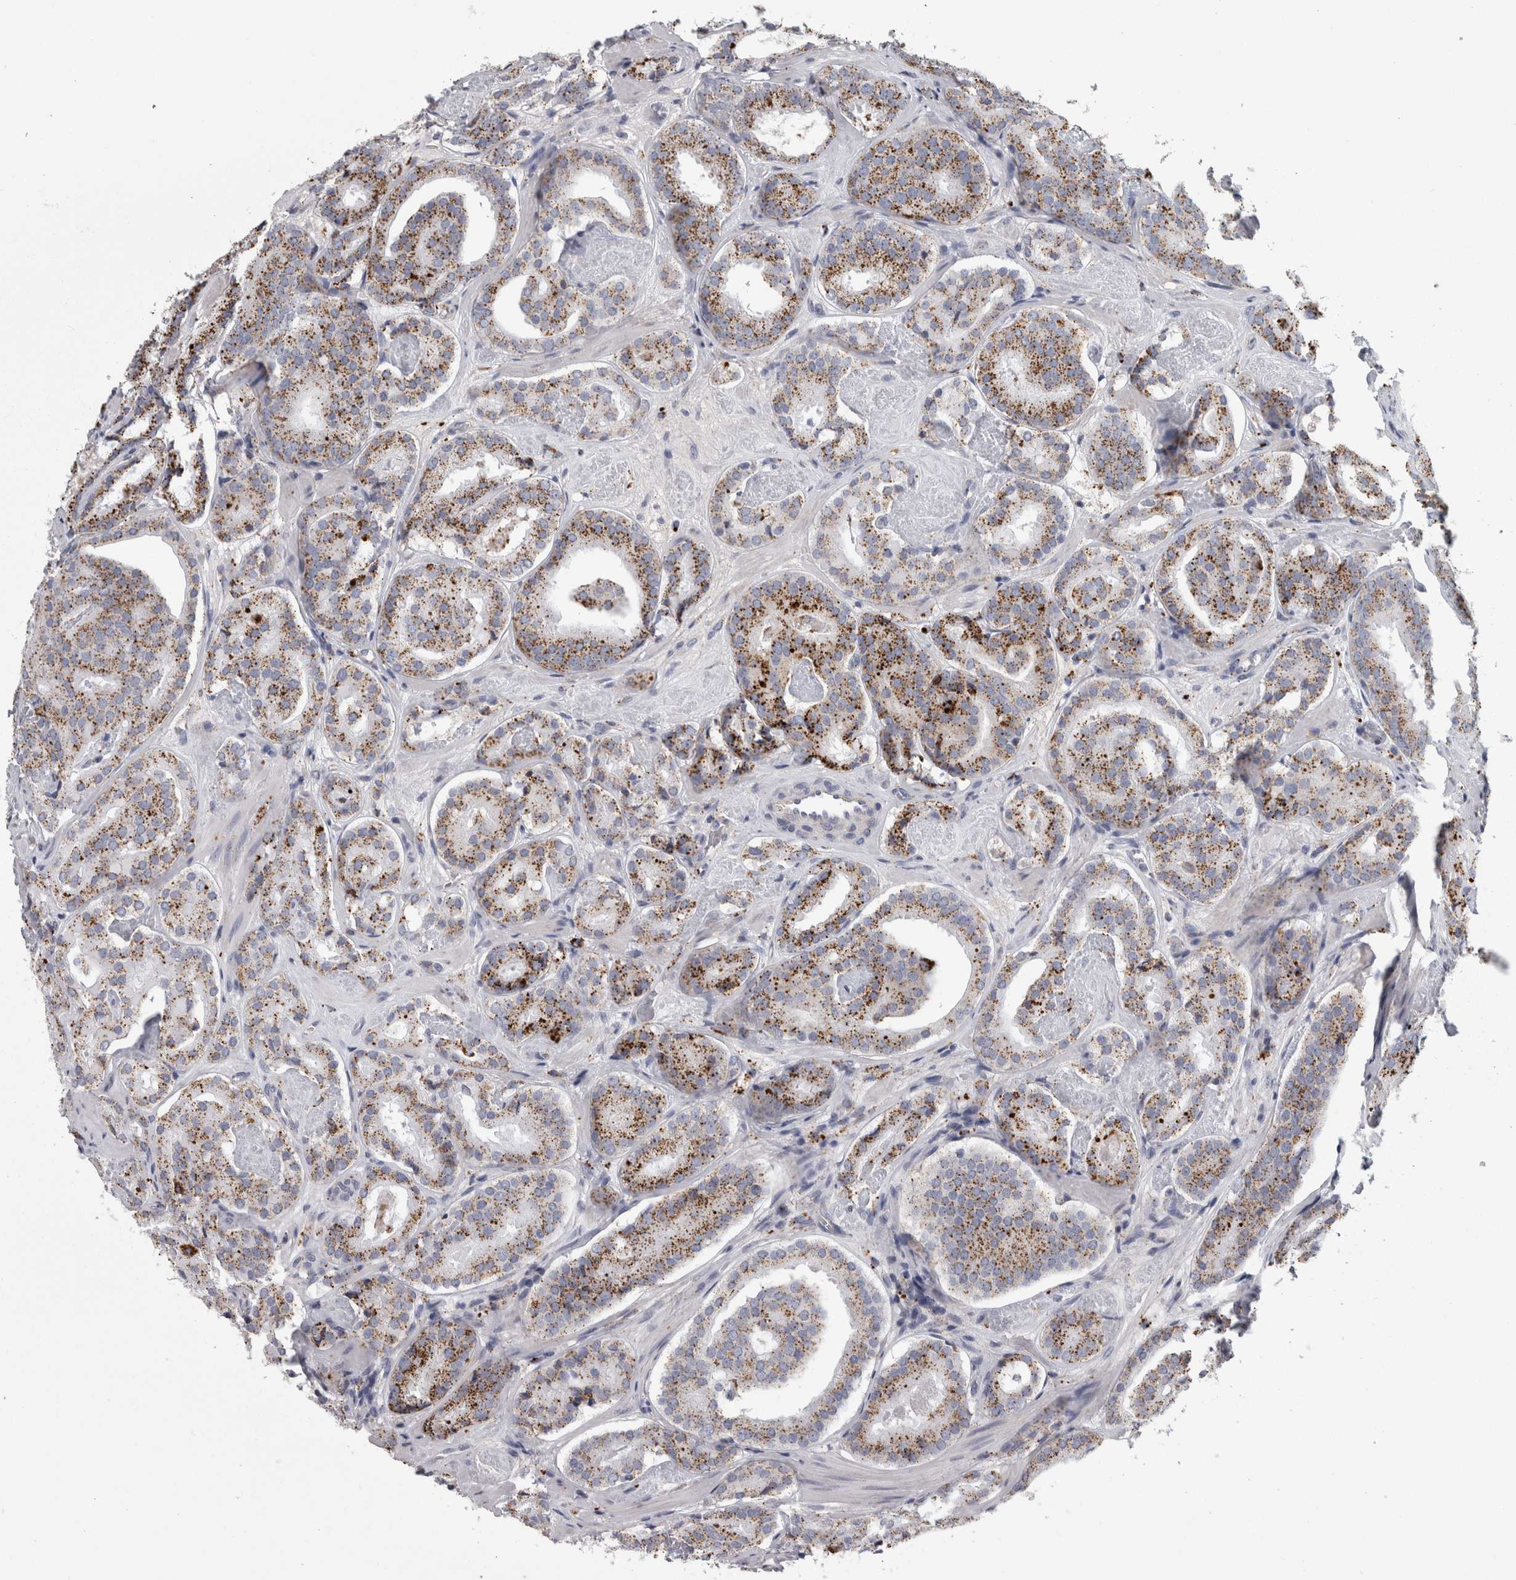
{"staining": {"intensity": "moderate", "quantity": ">75%", "location": "cytoplasmic/membranous"}, "tissue": "prostate cancer", "cell_type": "Tumor cells", "image_type": "cancer", "snomed": [{"axis": "morphology", "description": "Adenocarcinoma, Low grade"}, {"axis": "topography", "description": "Prostate"}], "caption": "High-magnification brightfield microscopy of prostate low-grade adenocarcinoma stained with DAB (3,3'-diaminobenzidine) (brown) and counterstained with hematoxylin (blue). tumor cells exhibit moderate cytoplasmic/membranous expression is seen in approximately>75% of cells.", "gene": "DPP7", "patient": {"sex": "male", "age": 69}}